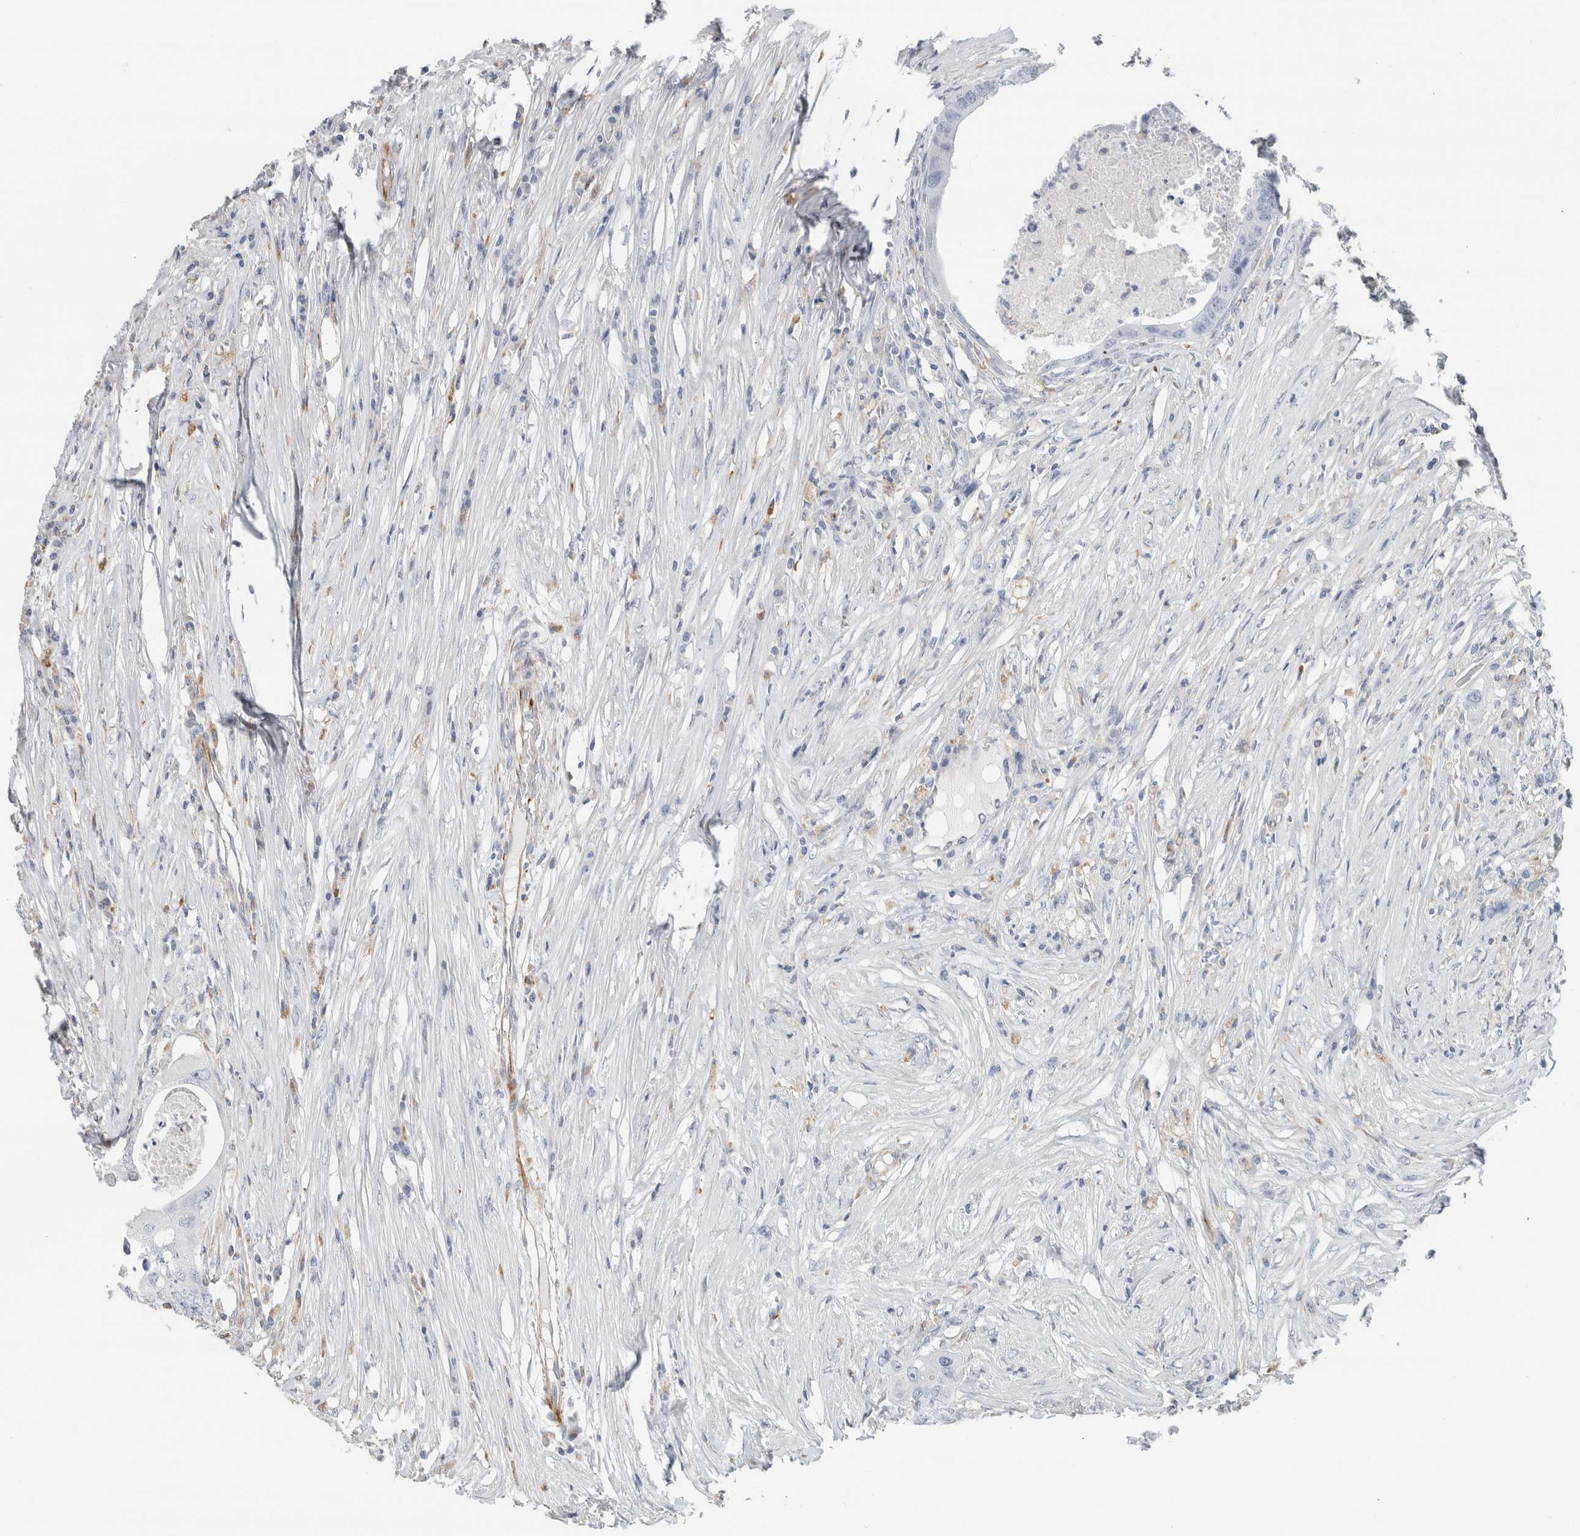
{"staining": {"intensity": "negative", "quantity": "none", "location": "none"}, "tissue": "colorectal cancer", "cell_type": "Tumor cells", "image_type": "cancer", "snomed": [{"axis": "morphology", "description": "Adenocarcinoma, NOS"}, {"axis": "topography", "description": "Colon"}], "caption": "An immunohistochemistry (IHC) image of colorectal cancer is shown. There is no staining in tumor cells of colorectal cancer.", "gene": "LY86", "patient": {"sex": "male", "age": 71}}